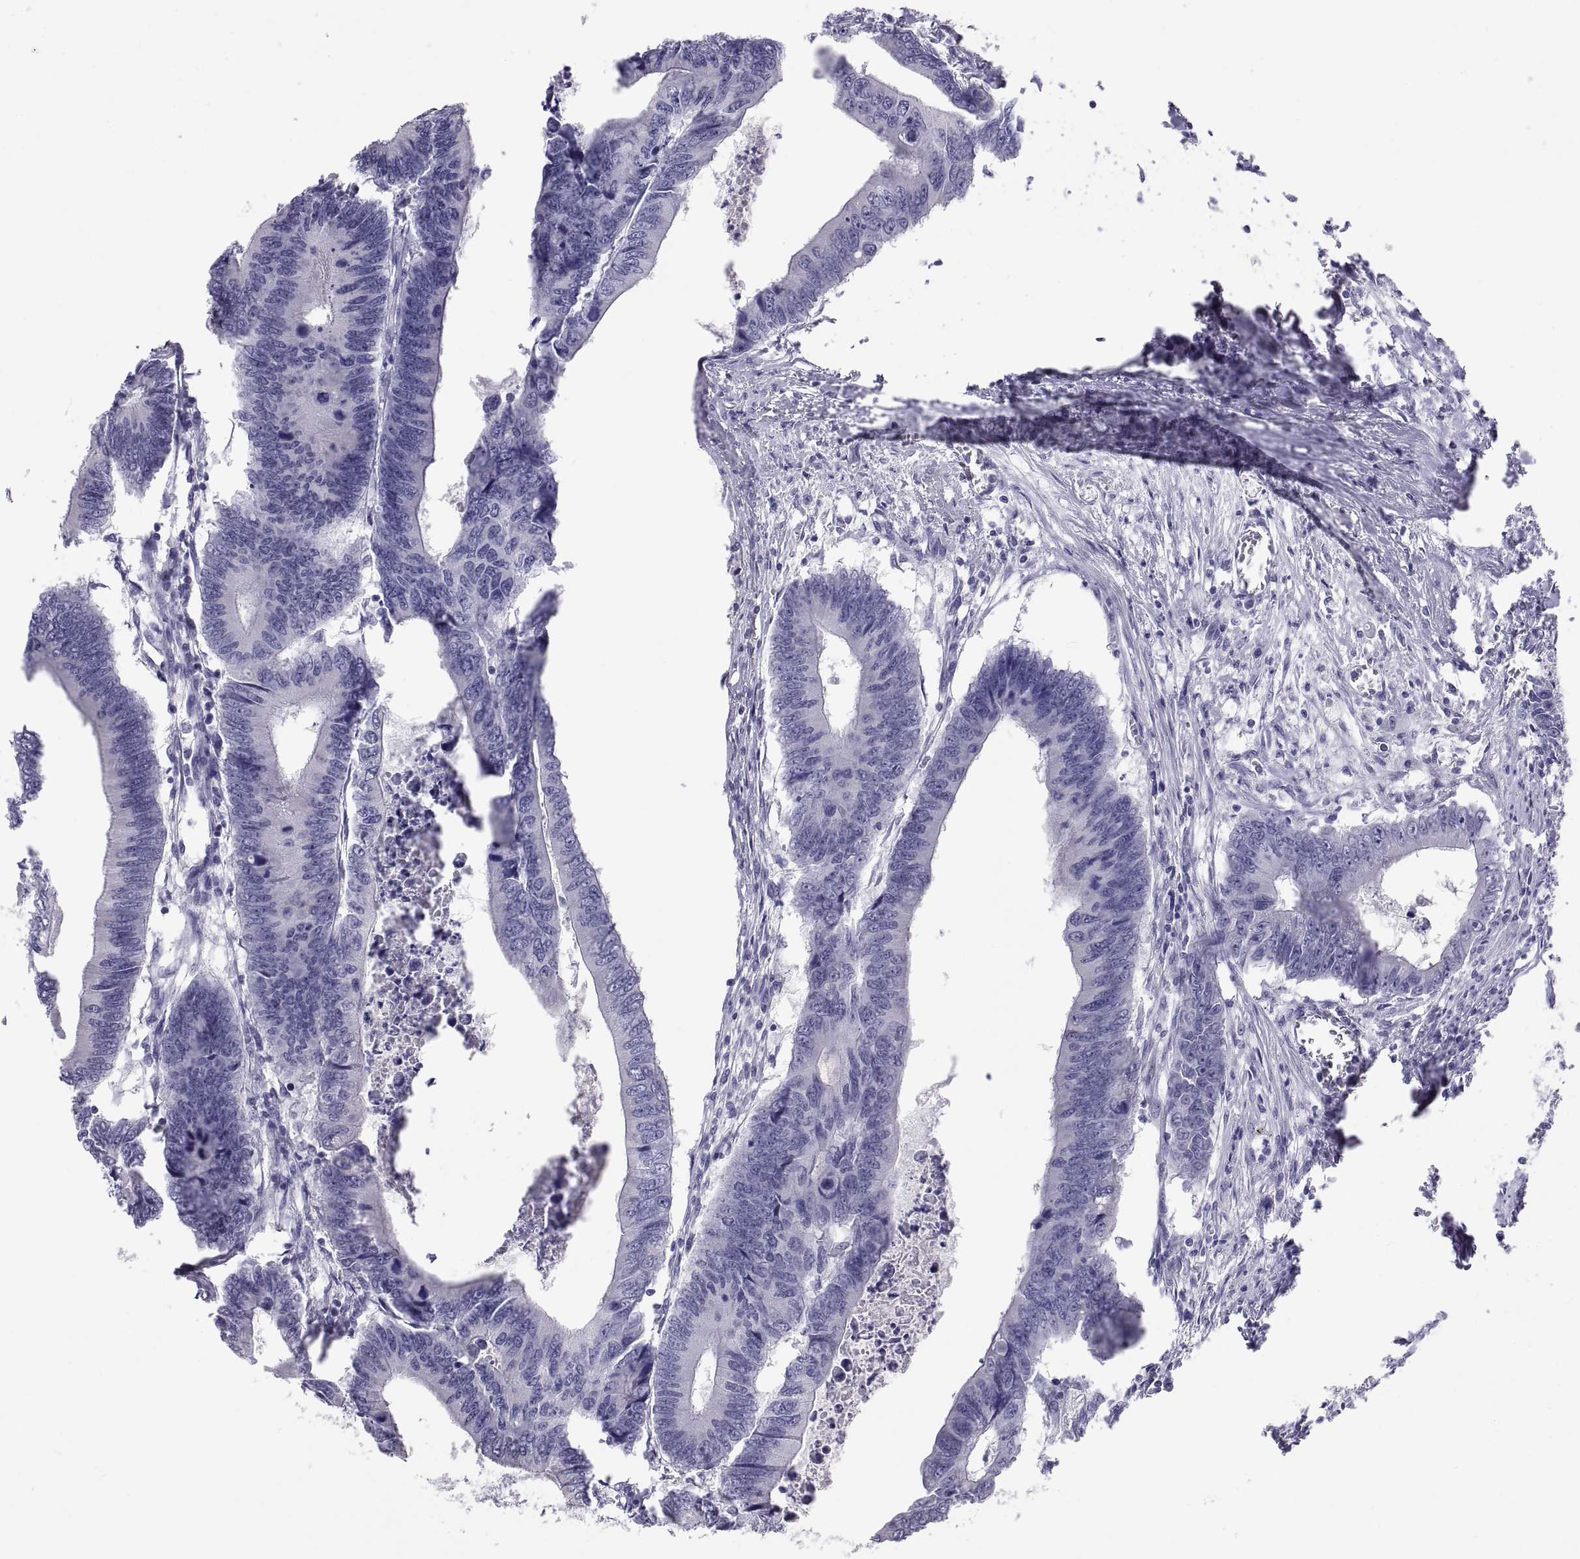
{"staining": {"intensity": "negative", "quantity": "none", "location": "none"}, "tissue": "colorectal cancer", "cell_type": "Tumor cells", "image_type": "cancer", "snomed": [{"axis": "morphology", "description": "Adenocarcinoma, NOS"}, {"axis": "topography", "description": "Colon"}], "caption": "Immunohistochemistry (IHC) image of colorectal cancer (adenocarcinoma) stained for a protein (brown), which exhibits no staining in tumor cells. (Stains: DAB (3,3'-diaminobenzidine) immunohistochemistry (IHC) with hematoxylin counter stain, Microscopy: brightfield microscopy at high magnification).", "gene": "TEX13A", "patient": {"sex": "male", "age": 53}}